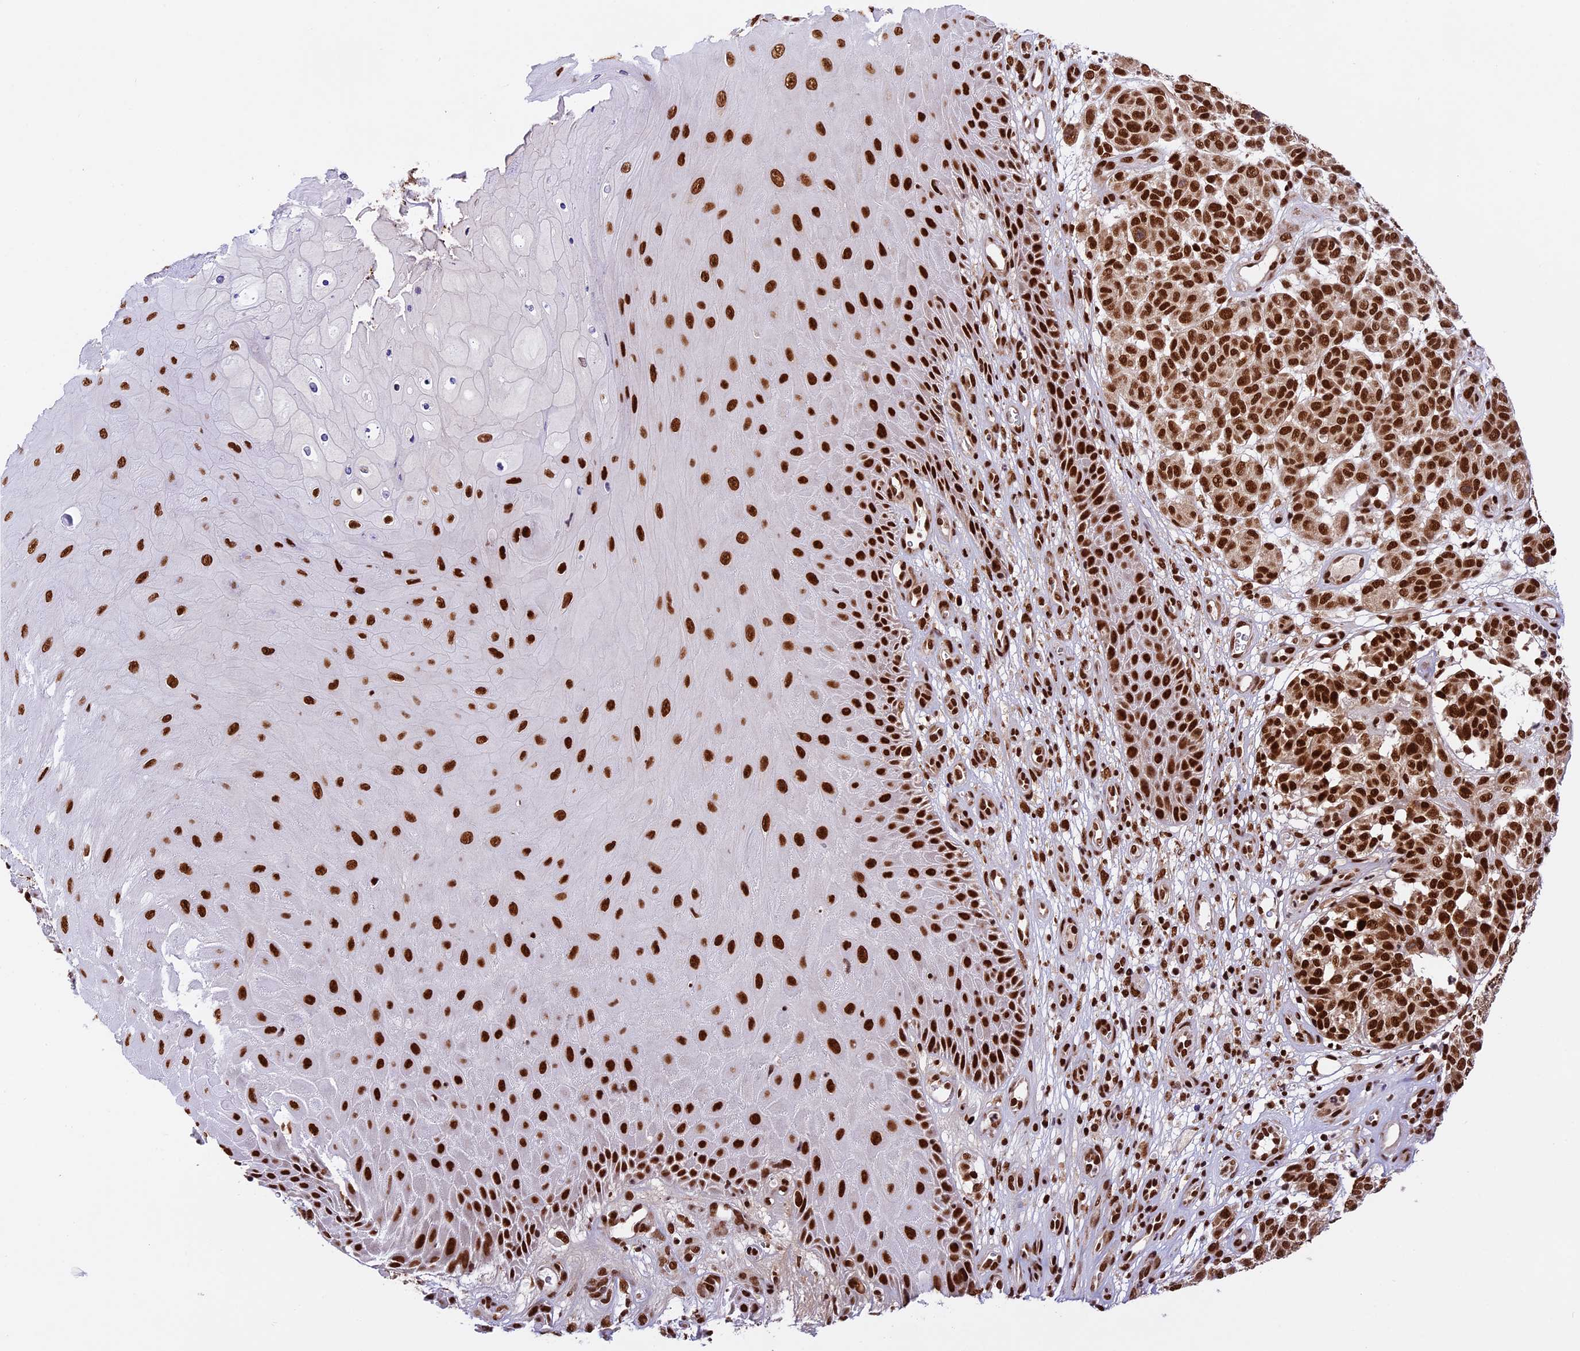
{"staining": {"intensity": "strong", "quantity": ">75%", "location": "nuclear"}, "tissue": "melanoma", "cell_type": "Tumor cells", "image_type": "cancer", "snomed": [{"axis": "morphology", "description": "Malignant melanoma, NOS"}, {"axis": "topography", "description": "Skin"}], "caption": "Human melanoma stained for a protein (brown) exhibits strong nuclear positive expression in about >75% of tumor cells.", "gene": "RAMAC", "patient": {"sex": "male", "age": 49}}